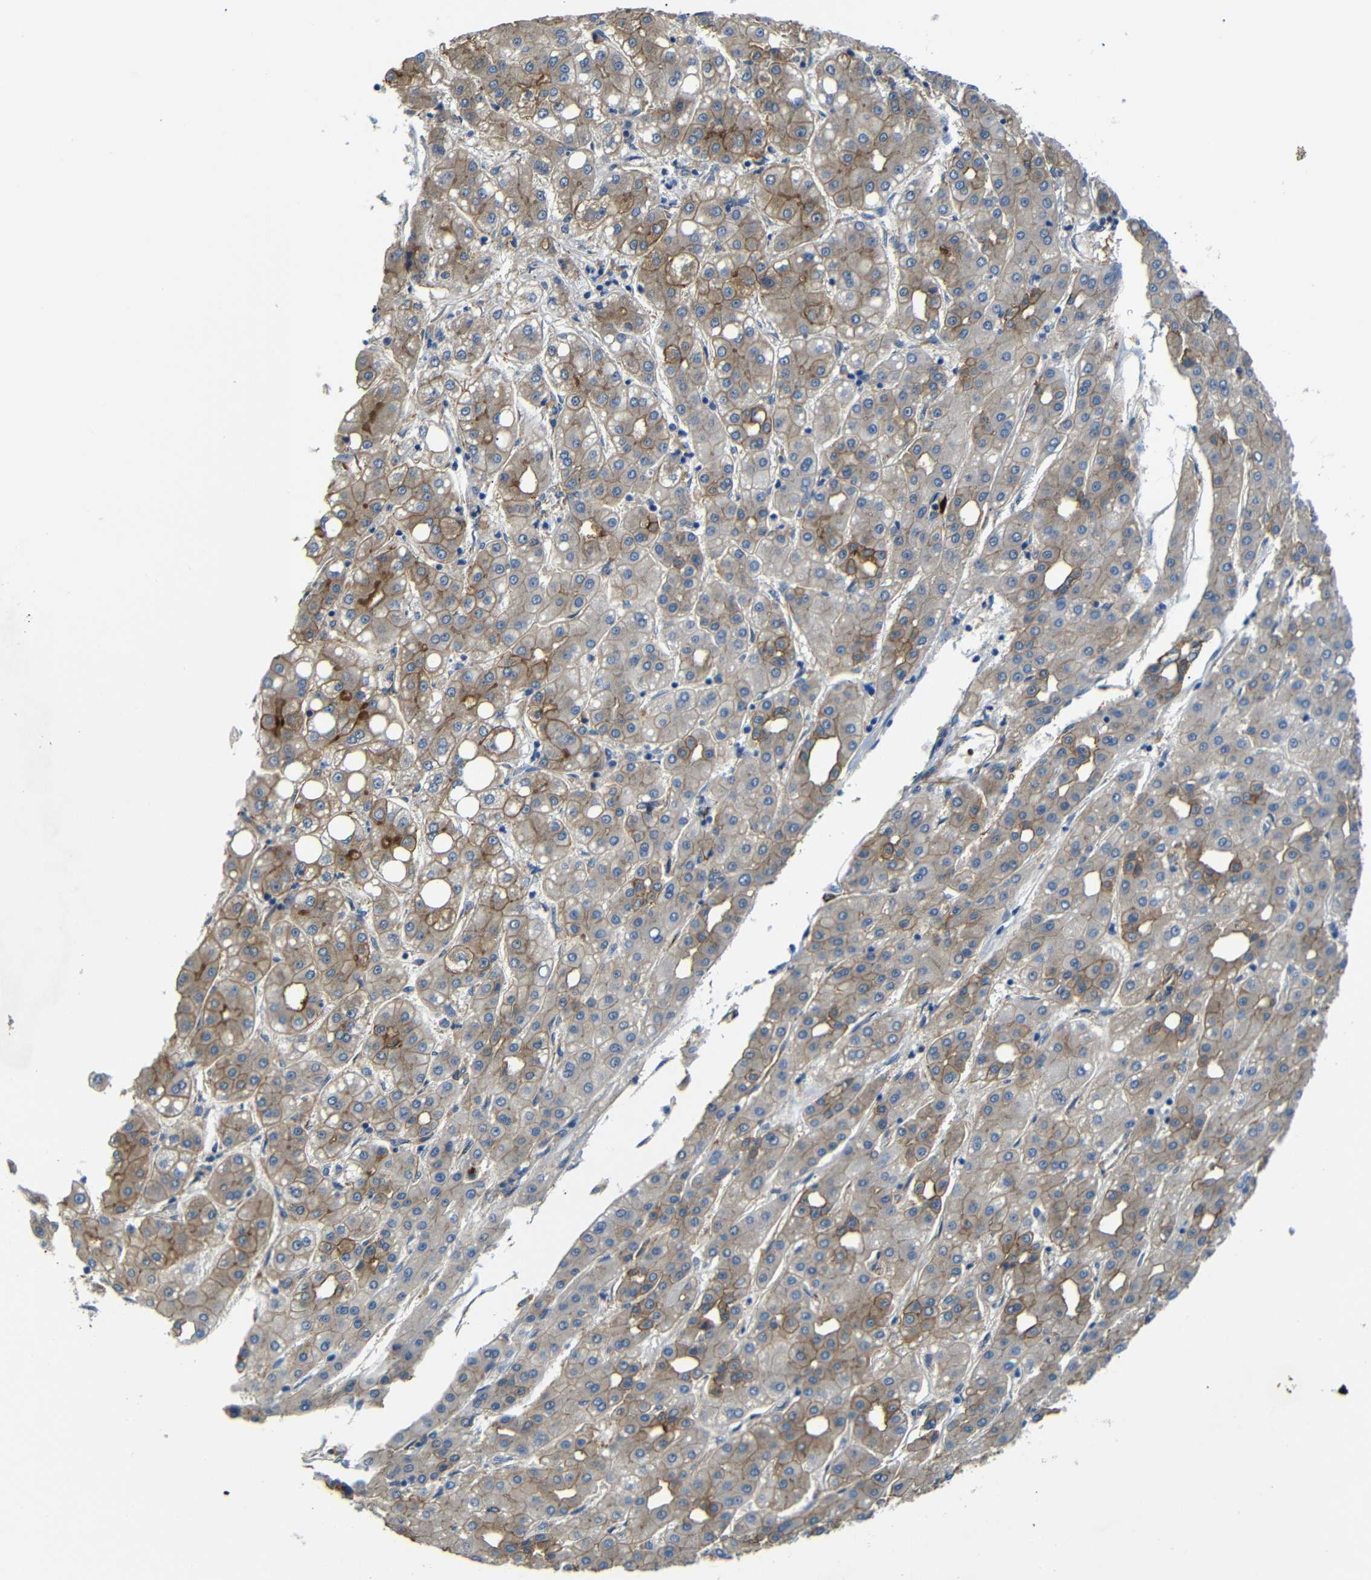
{"staining": {"intensity": "moderate", "quantity": "25%-75%", "location": "cytoplasmic/membranous"}, "tissue": "liver cancer", "cell_type": "Tumor cells", "image_type": "cancer", "snomed": [{"axis": "morphology", "description": "Carcinoma, Hepatocellular, NOS"}, {"axis": "topography", "description": "Liver"}], "caption": "Immunohistochemical staining of liver cancer demonstrates moderate cytoplasmic/membranous protein expression in approximately 25%-75% of tumor cells. The staining is performed using DAB (3,3'-diaminobenzidine) brown chromogen to label protein expression. The nuclei are counter-stained blue using hematoxylin.", "gene": "MYO1B", "patient": {"sex": "male", "age": 65}}